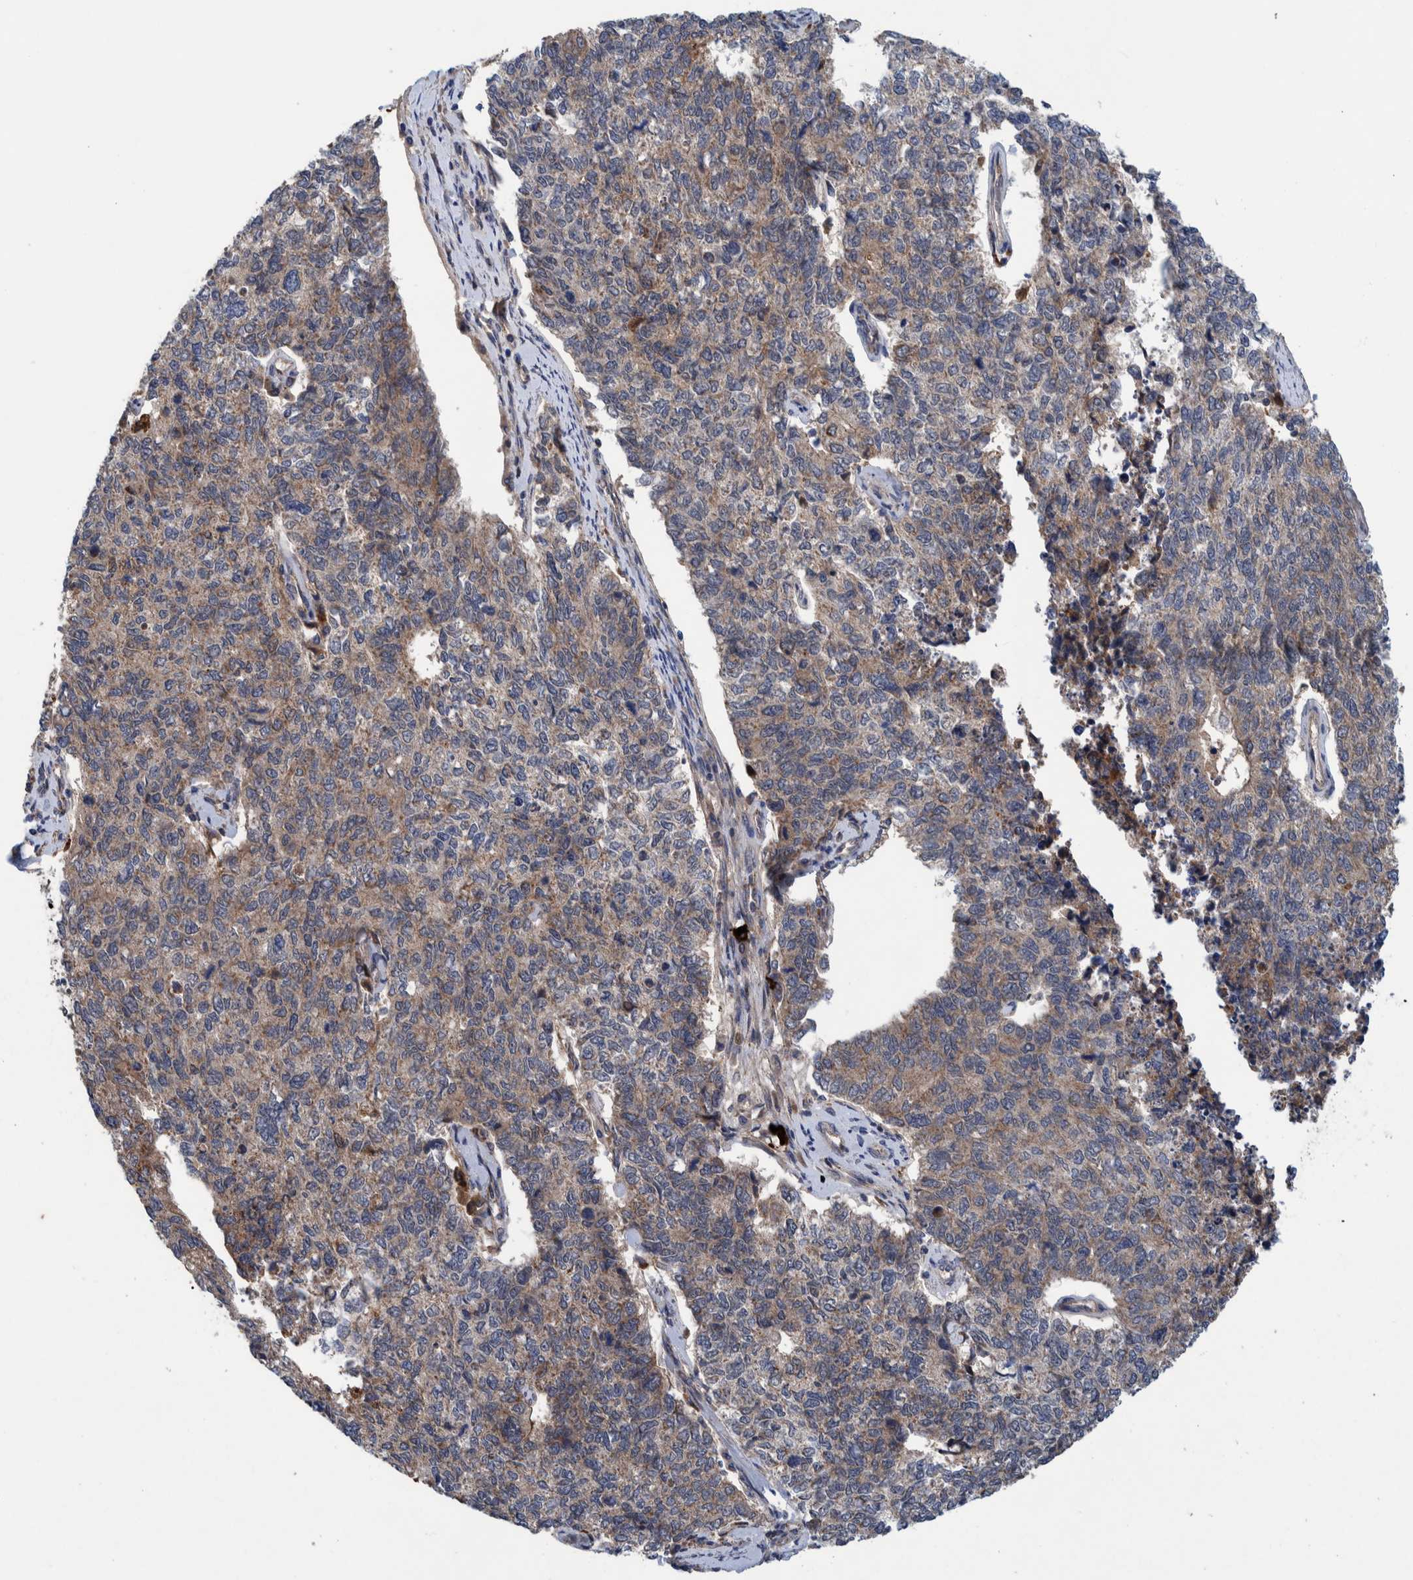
{"staining": {"intensity": "weak", "quantity": ">75%", "location": "cytoplasmic/membranous"}, "tissue": "cervical cancer", "cell_type": "Tumor cells", "image_type": "cancer", "snomed": [{"axis": "morphology", "description": "Squamous cell carcinoma, NOS"}, {"axis": "topography", "description": "Cervix"}], "caption": "Approximately >75% of tumor cells in human squamous cell carcinoma (cervical) show weak cytoplasmic/membranous protein expression as visualized by brown immunohistochemical staining.", "gene": "ITIH3", "patient": {"sex": "female", "age": 63}}